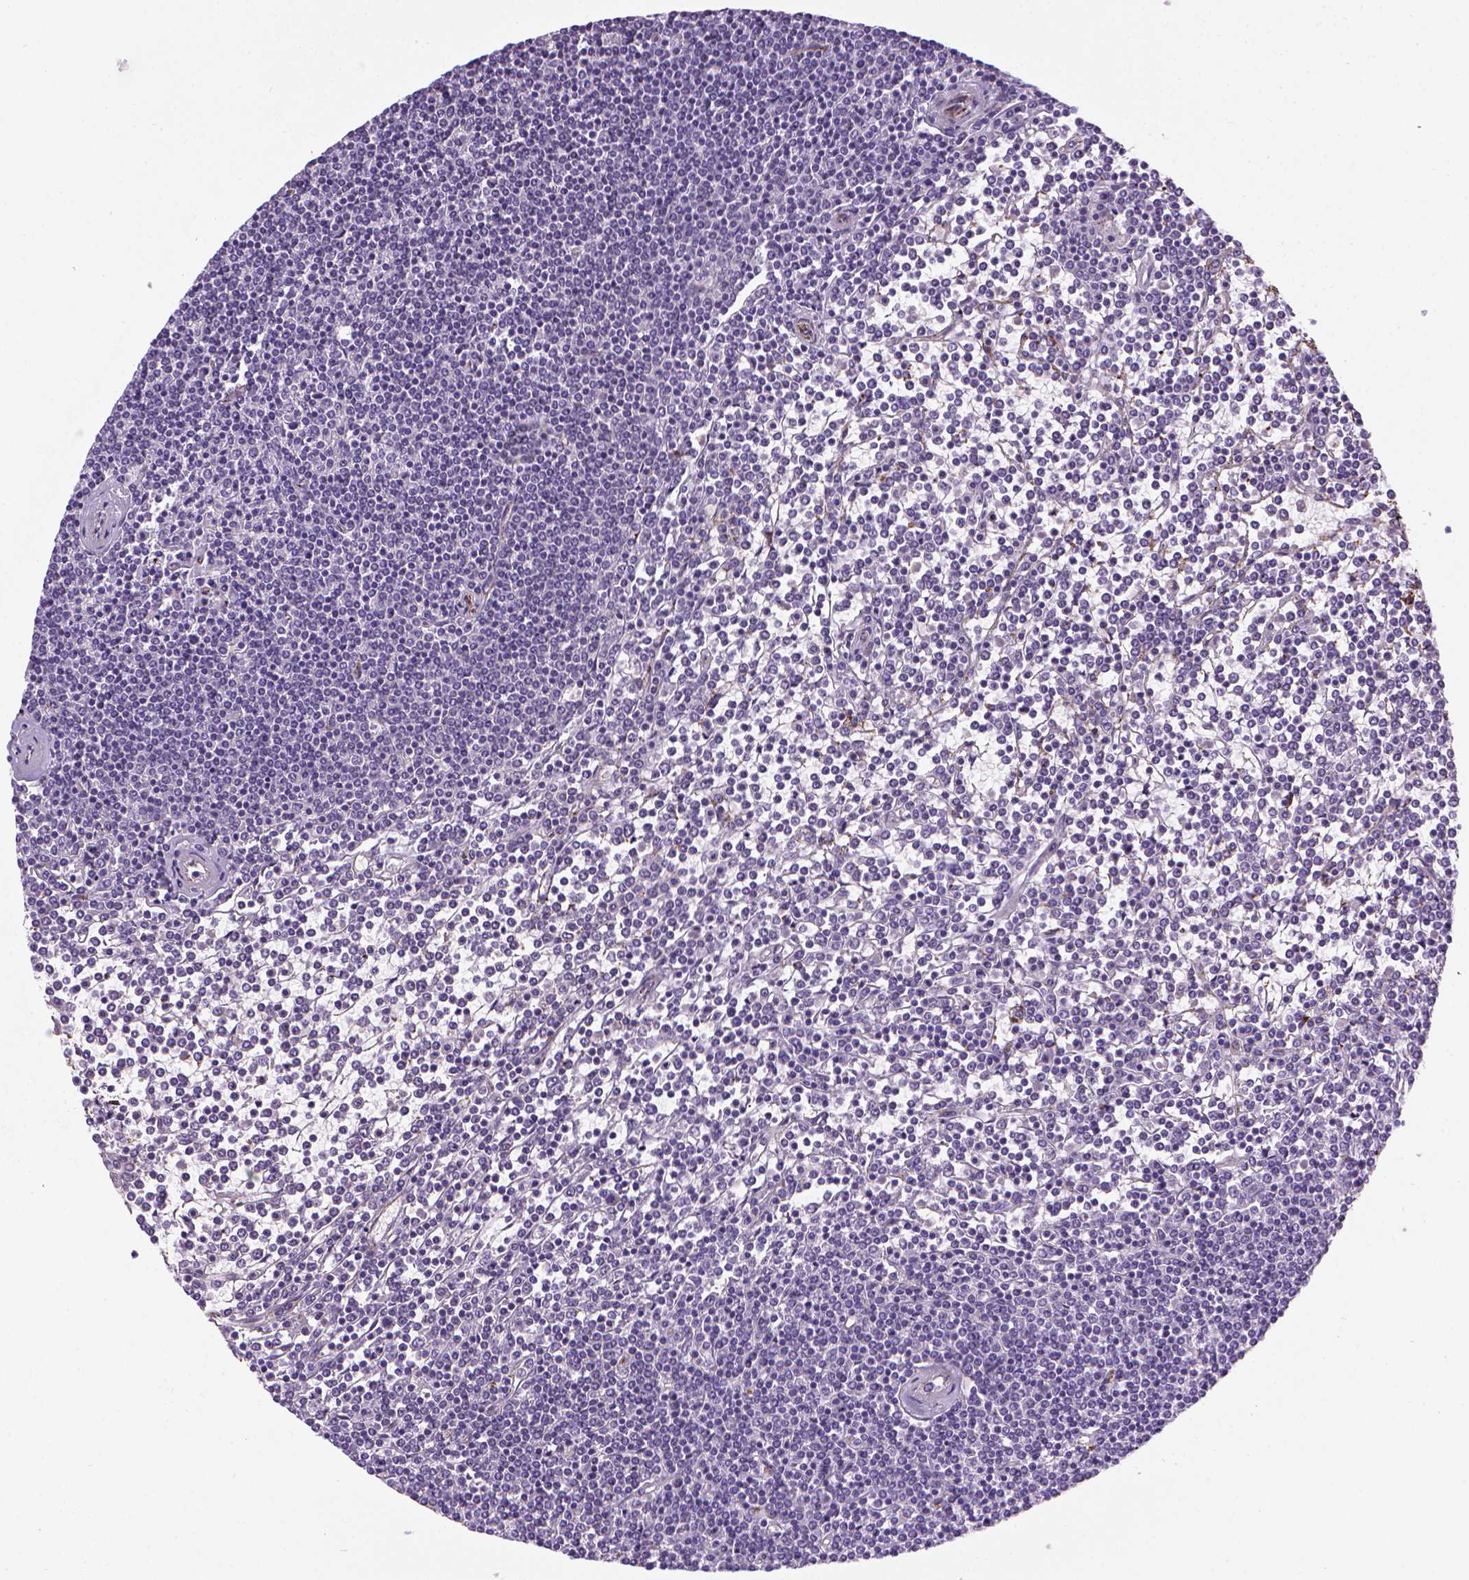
{"staining": {"intensity": "negative", "quantity": "none", "location": "none"}, "tissue": "lymphoma", "cell_type": "Tumor cells", "image_type": "cancer", "snomed": [{"axis": "morphology", "description": "Malignant lymphoma, non-Hodgkin's type, Low grade"}, {"axis": "topography", "description": "Spleen"}], "caption": "DAB immunohistochemical staining of human low-grade malignant lymphoma, non-Hodgkin's type exhibits no significant expression in tumor cells.", "gene": "VWF", "patient": {"sex": "female", "age": 19}}